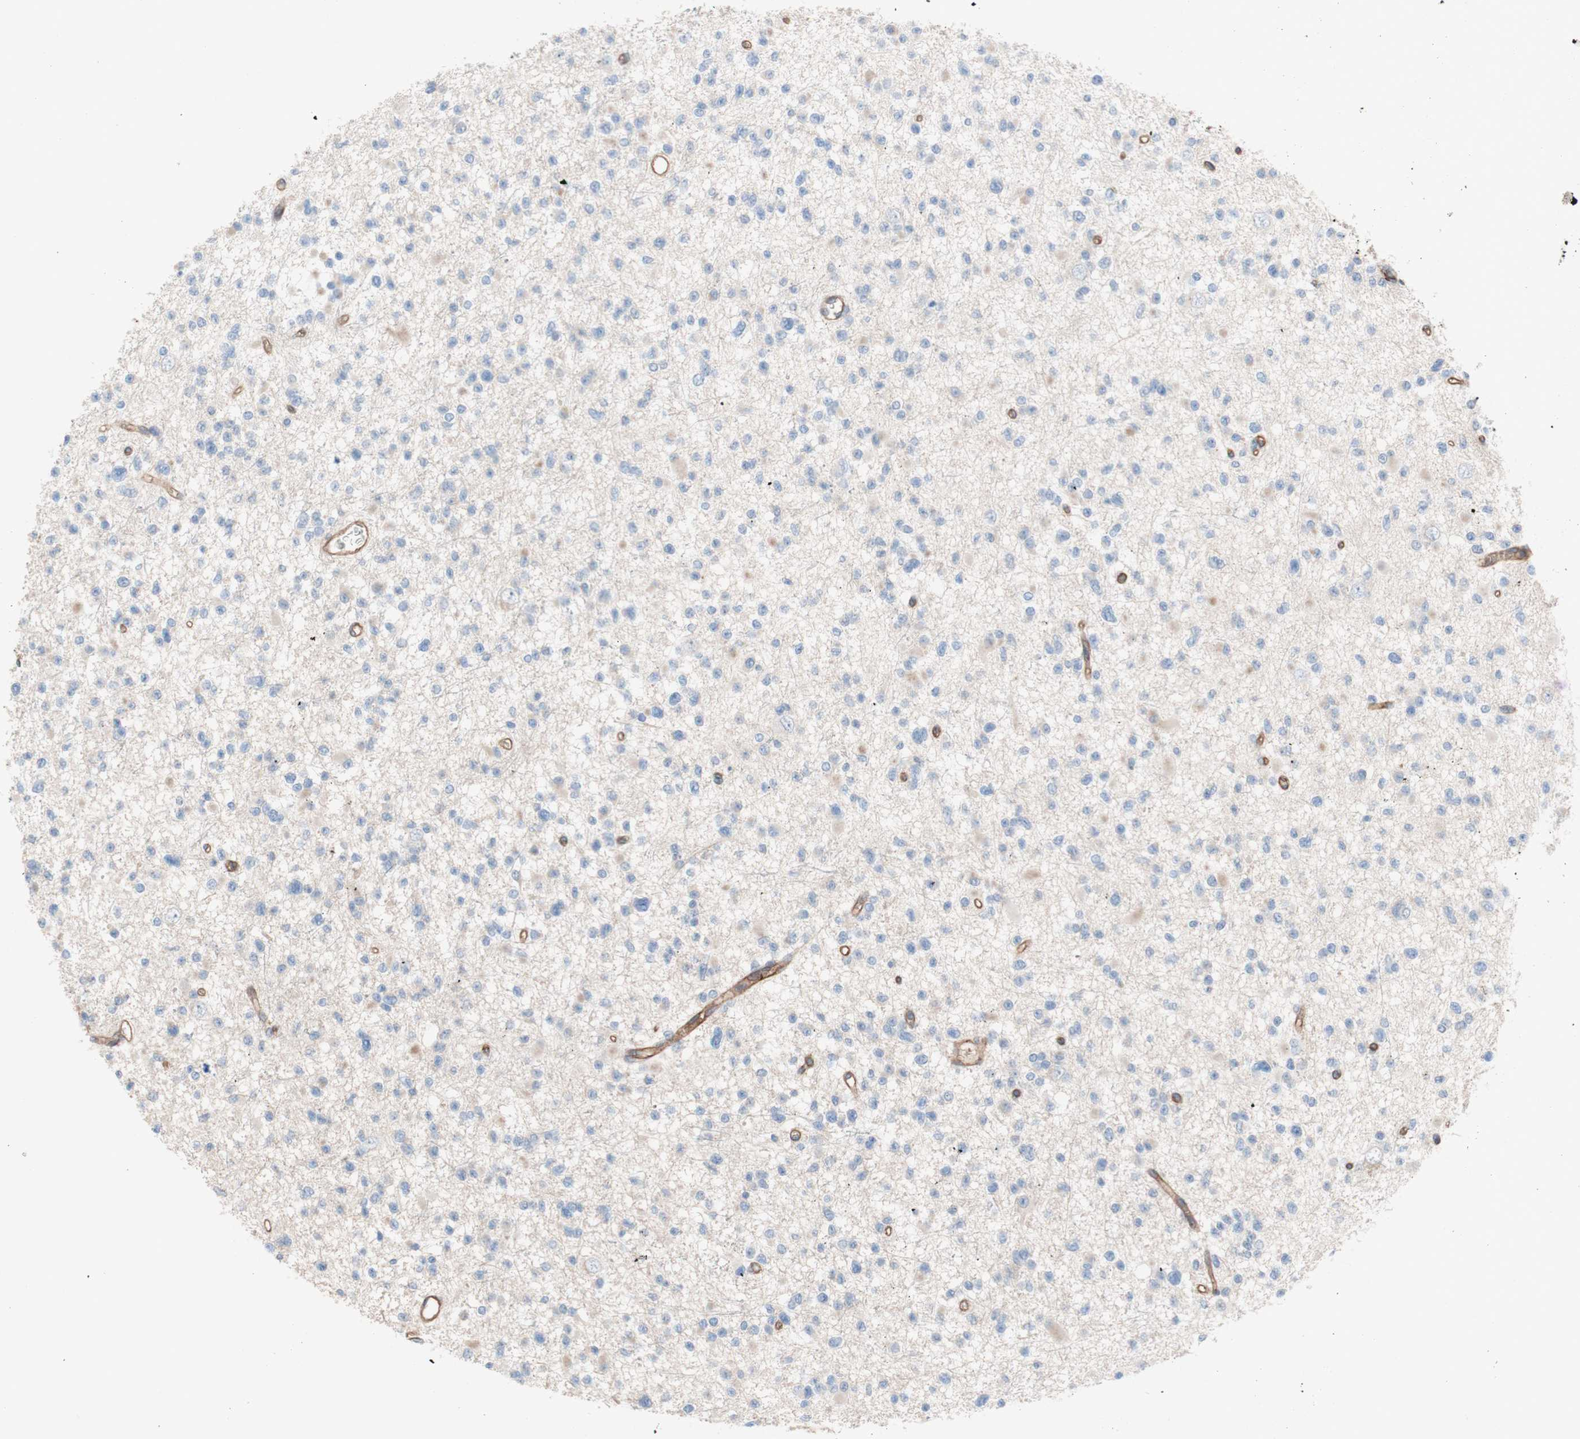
{"staining": {"intensity": "negative", "quantity": "none", "location": "none"}, "tissue": "glioma", "cell_type": "Tumor cells", "image_type": "cancer", "snomed": [{"axis": "morphology", "description": "Glioma, malignant, Low grade"}, {"axis": "topography", "description": "Brain"}], "caption": "DAB immunohistochemical staining of human malignant low-grade glioma demonstrates no significant staining in tumor cells. The staining is performed using DAB (3,3'-diaminobenzidine) brown chromogen with nuclei counter-stained in using hematoxylin.", "gene": "CD46", "patient": {"sex": "female", "age": 22}}